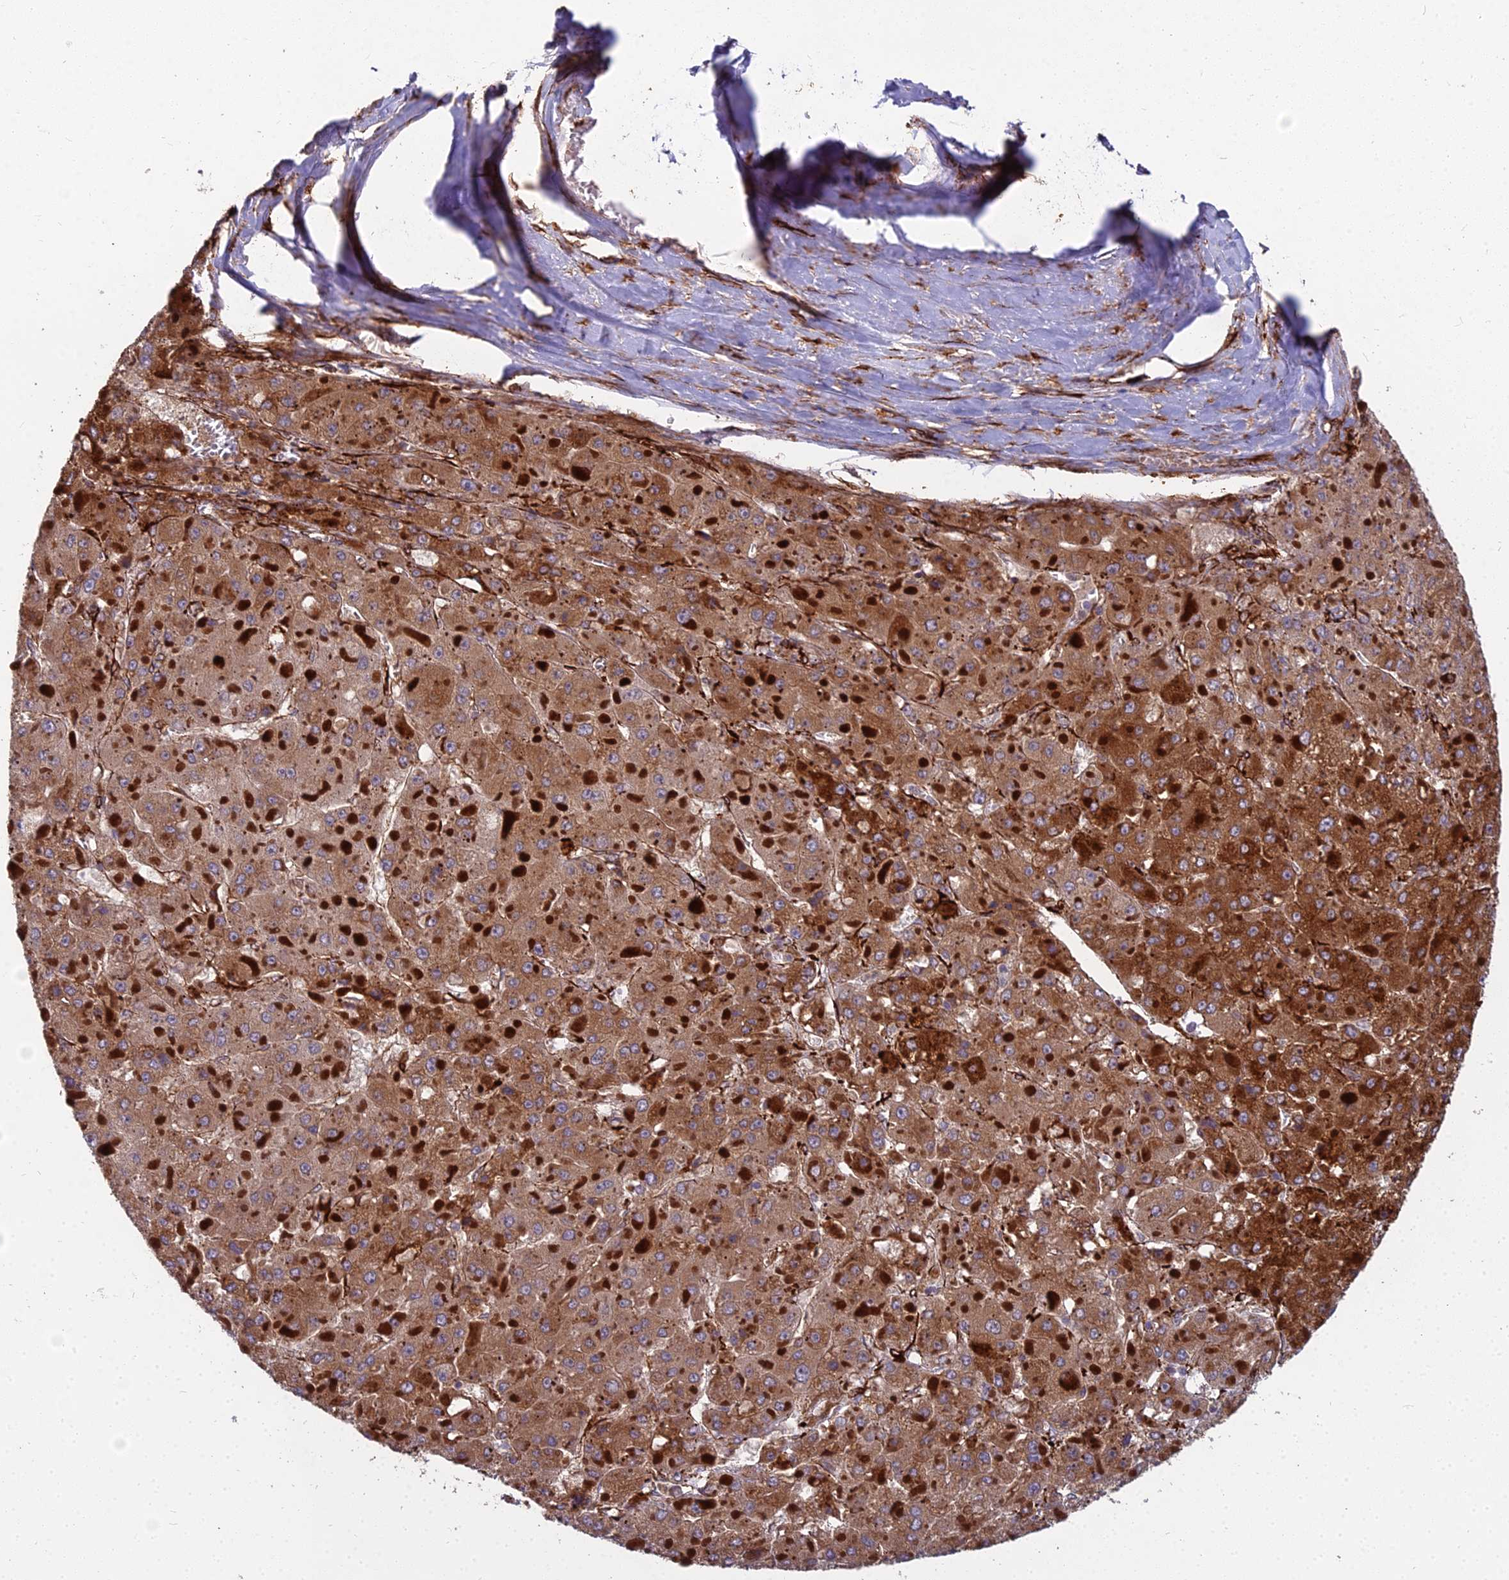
{"staining": {"intensity": "strong", "quantity": "25%-75%", "location": "cytoplasmic/membranous"}, "tissue": "liver cancer", "cell_type": "Tumor cells", "image_type": "cancer", "snomed": [{"axis": "morphology", "description": "Carcinoma, Hepatocellular, NOS"}, {"axis": "topography", "description": "Liver"}], "caption": "Immunohistochemical staining of liver cancer exhibits high levels of strong cytoplasmic/membranous protein expression in about 25%-75% of tumor cells. (Stains: DAB (3,3'-diaminobenzidine) in brown, nuclei in blue, Microscopy: brightfield microscopy at high magnification).", "gene": "NDUFAF7", "patient": {"sex": "female", "age": 73}}